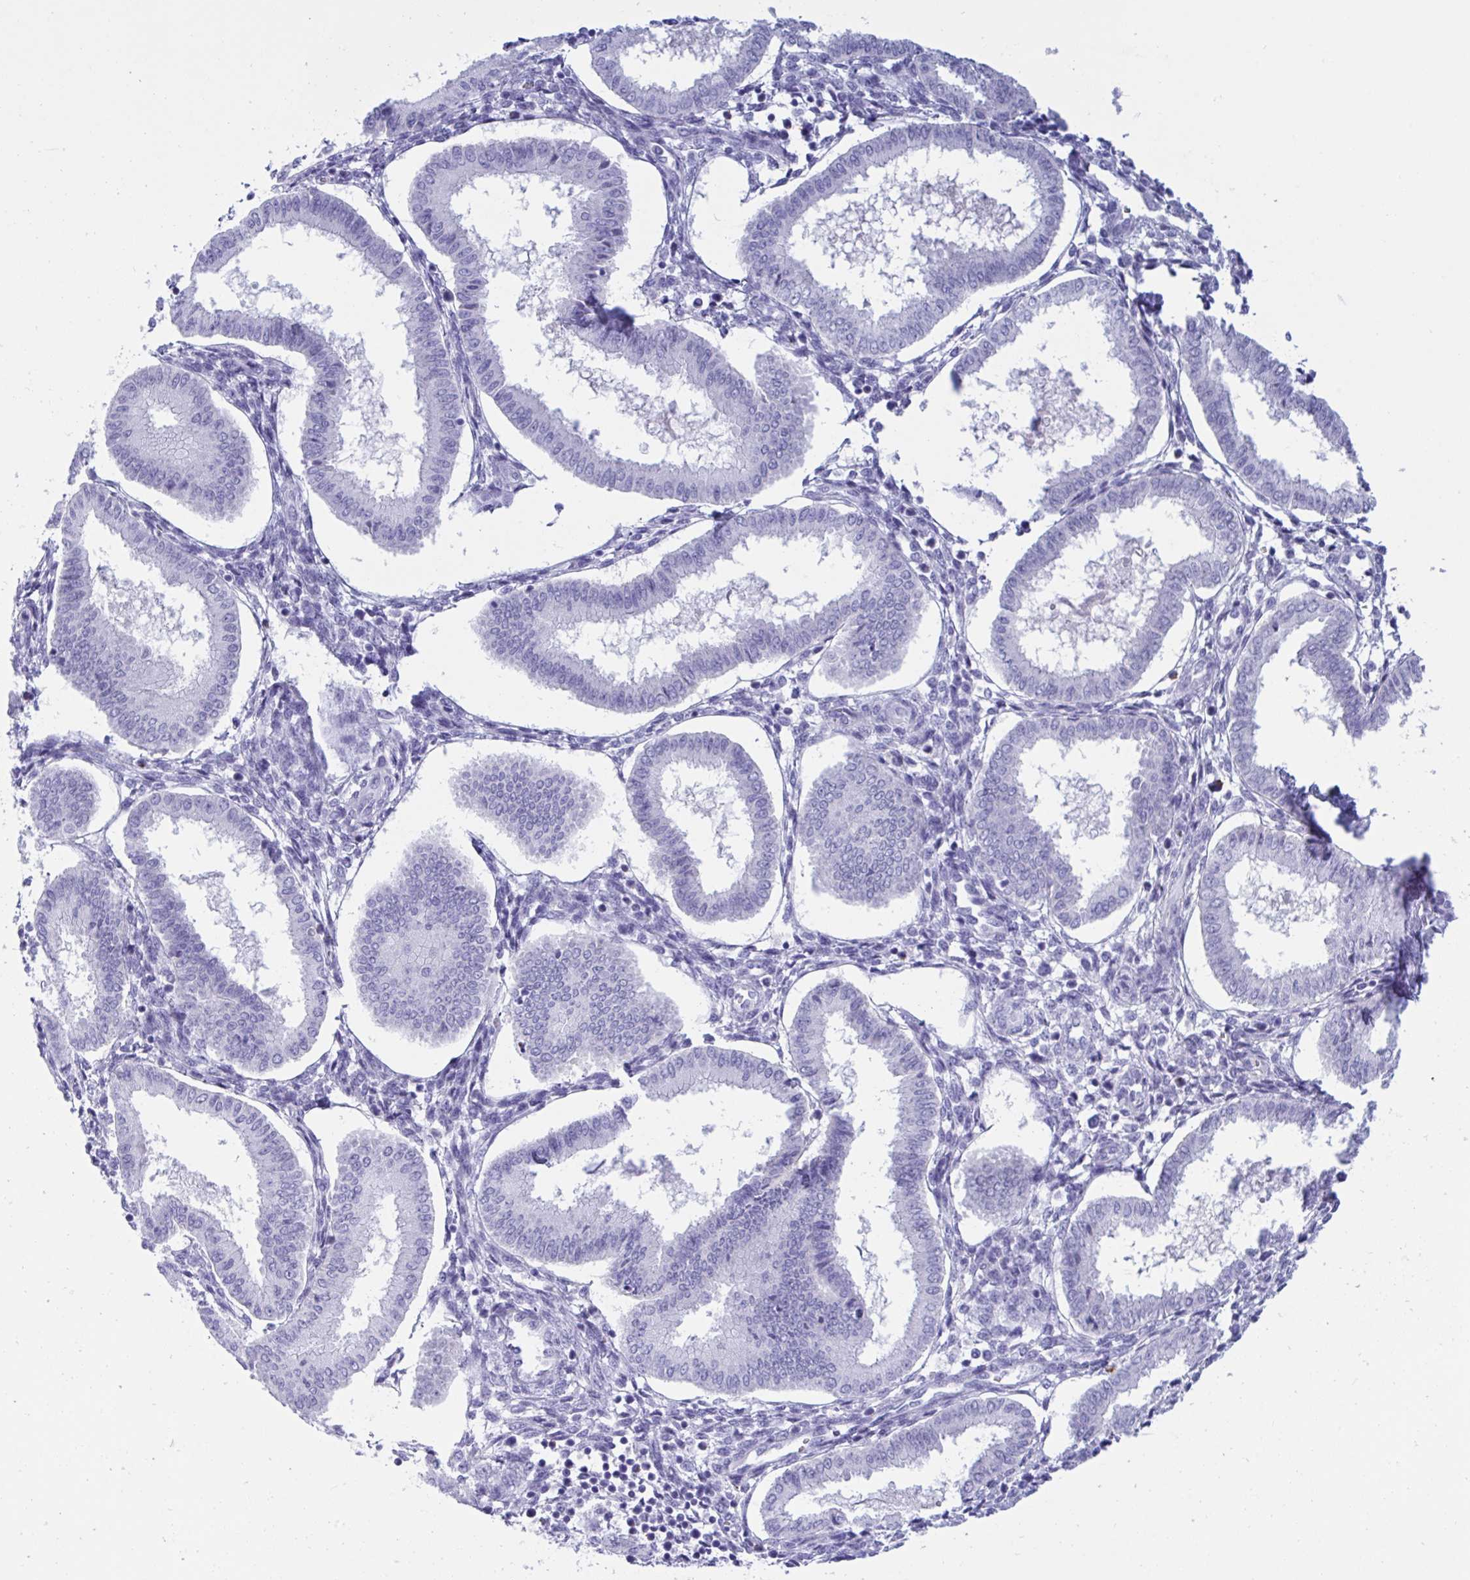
{"staining": {"intensity": "negative", "quantity": "none", "location": "none"}, "tissue": "endometrium", "cell_type": "Cells in endometrial stroma", "image_type": "normal", "snomed": [{"axis": "morphology", "description": "Normal tissue, NOS"}, {"axis": "topography", "description": "Endometrium"}], "caption": "Immunohistochemistry (IHC) of normal human endometrium reveals no positivity in cells in endometrial stroma. Brightfield microscopy of immunohistochemistry (IHC) stained with DAB (3,3'-diaminobenzidine) (brown) and hematoxylin (blue), captured at high magnification.", "gene": "OXLD1", "patient": {"sex": "female", "age": 24}}